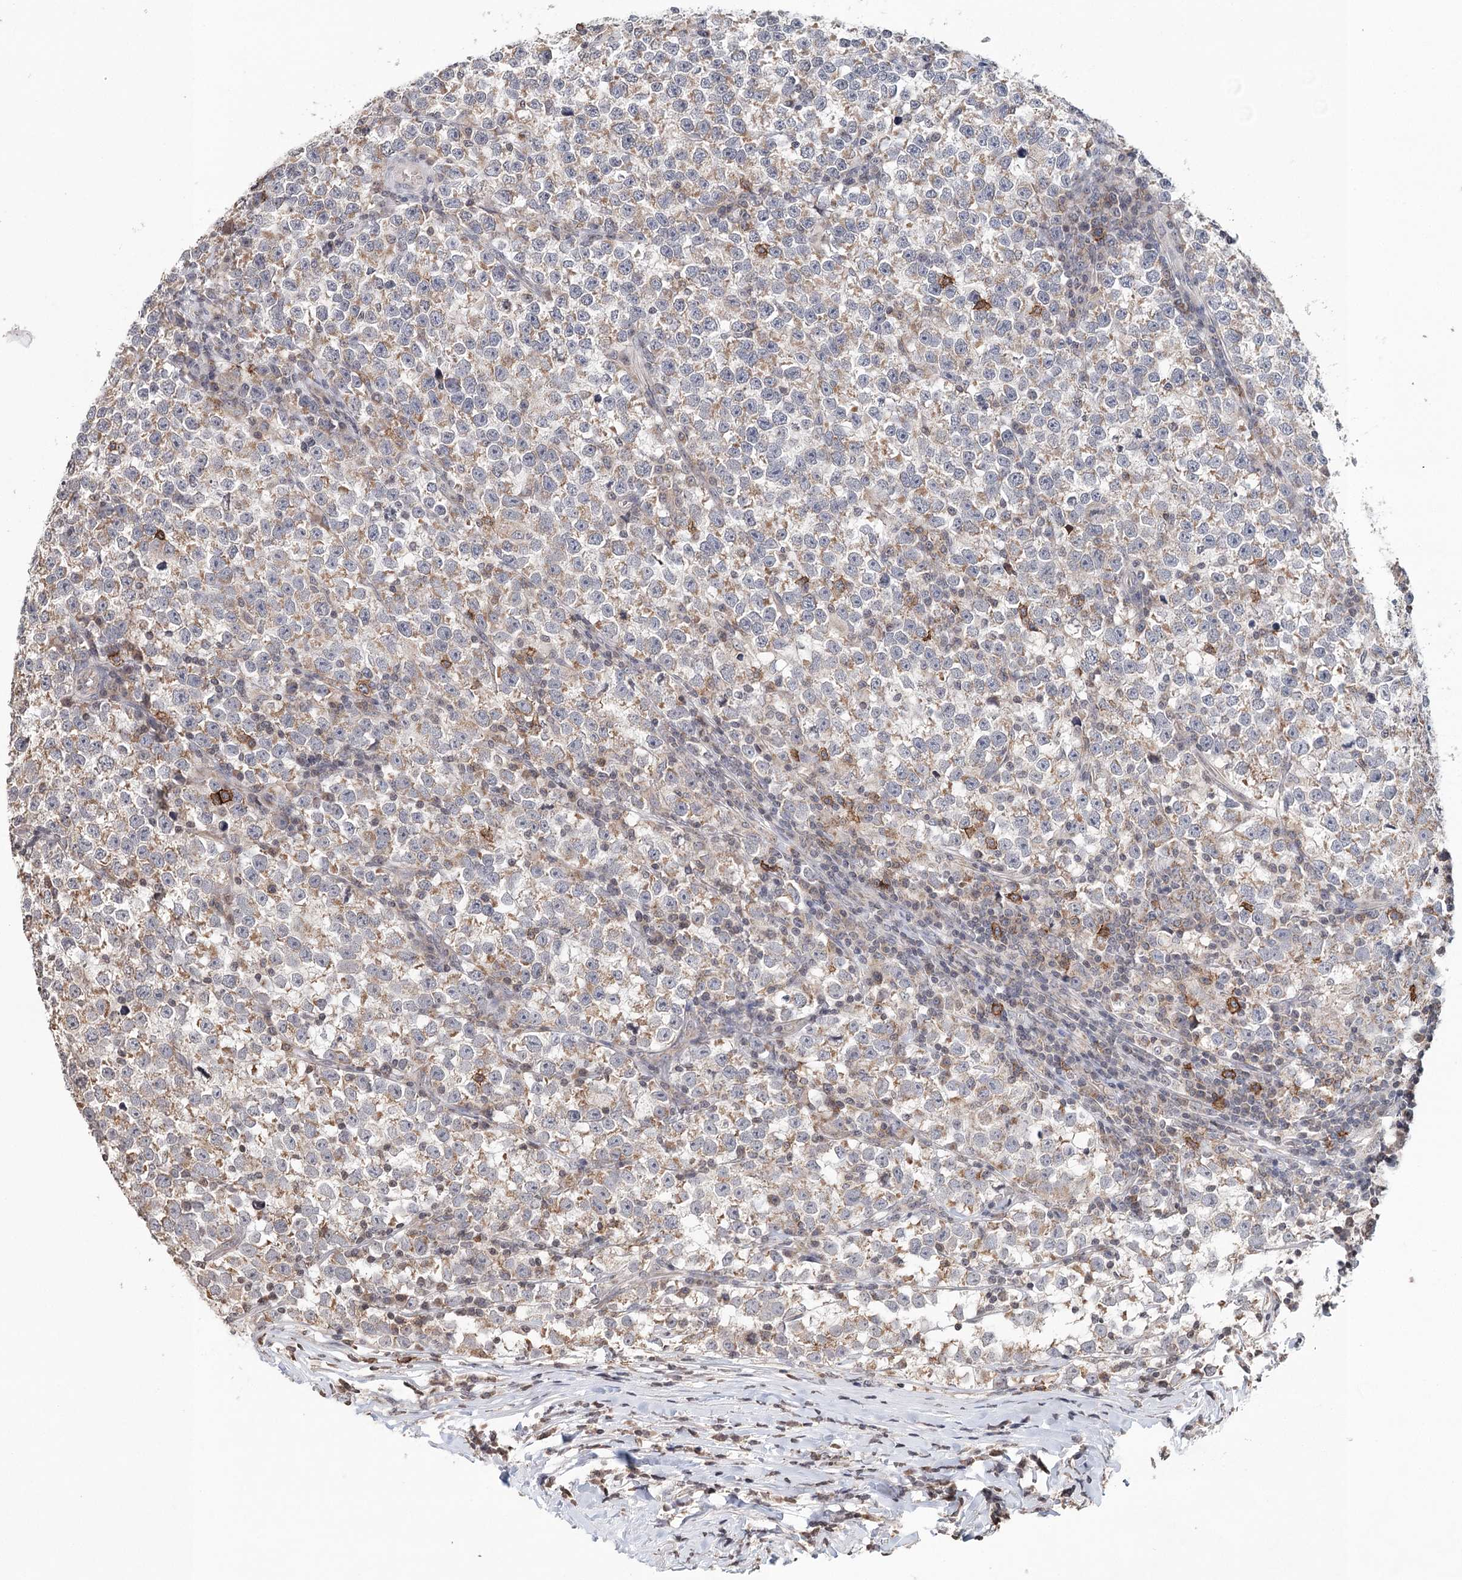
{"staining": {"intensity": "moderate", "quantity": "25%-75%", "location": "cytoplasmic/membranous"}, "tissue": "testis cancer", "cell_type": "Tumor cells", "image_type": "cancer", "snomed": [{"axis": "morphology", "description": "Normal tissue, NOS"}, {"axis": "morphology", "description": "Seminoma, NOS"}, {"axis": "topography", "description": "Testis"}], "caption": "High-magnification brightfield microscopy of testis cancer stained with DAB (brown) and counterstained with hematoxylin (blue). tumor cells exhibit moderate cytoplasmic/membranous positivity is seen in approximately25%-75% of cells. (DAB = brown stain, brightfield microscopy at high magnification).", "gene": "ICOS", "patient": {"sex": "male", "age": 43}}